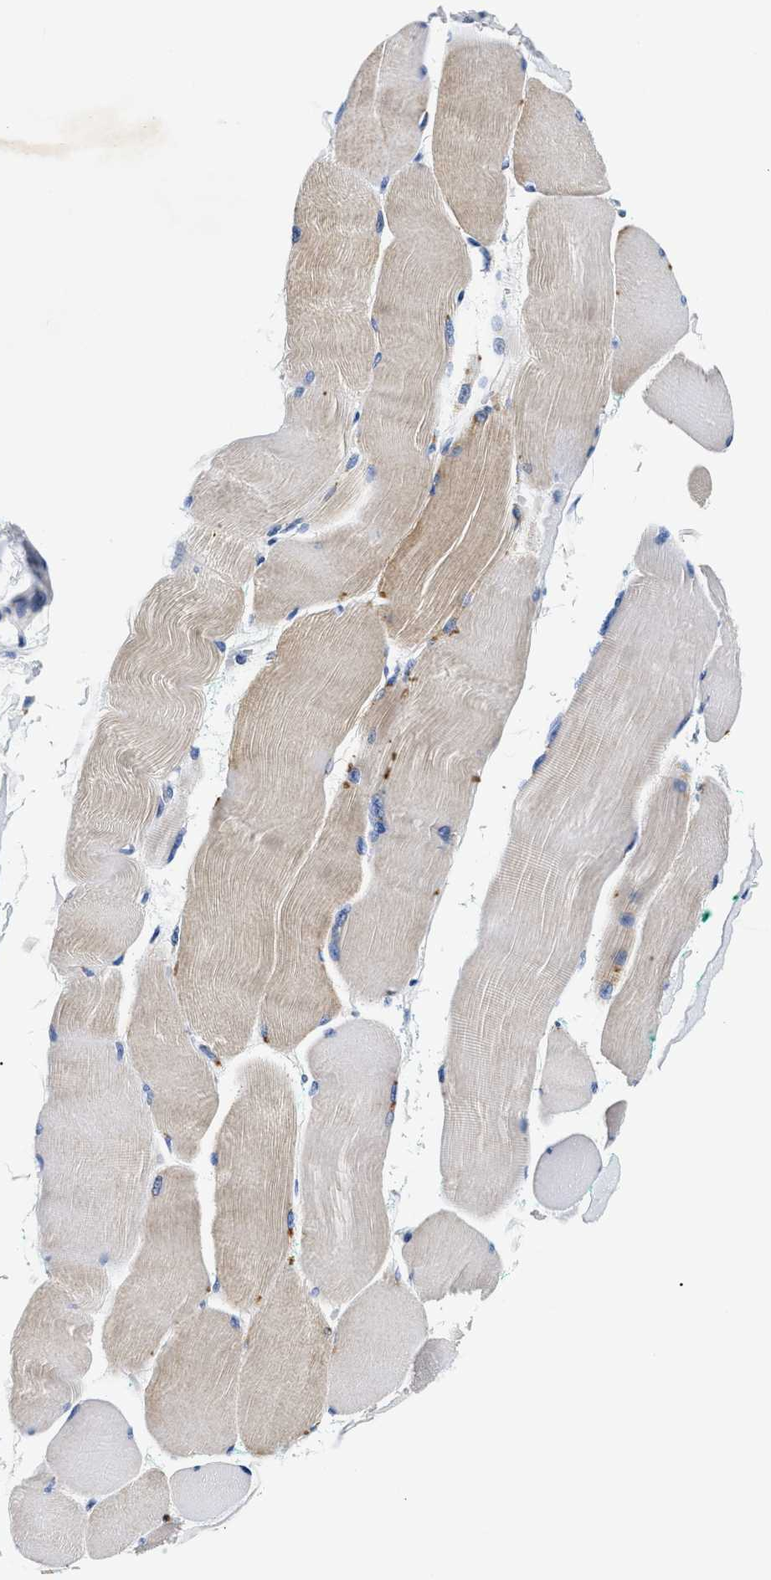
{"staining": {"intensity": "weak", "quantity": "<25%", "location": "cytoplasmic/membranous"}, "tissue": "skeletal muscle", "cell_type": "Myocytes", "image_type": "normal", "snomed": [{"axis": "morphology", "description": "Normal tissue, NOS"}, {"axis": "morphology", "description": "Squamous cell carcinoma, NOS"}, {"axis": "topography", "description": "Skeletal muscle"}], "caption": "A histopathology image of skeletal muscle stained for a protein reveals no brown staining in myocytes. (DAB immunohistochemistry (IHC), high magnification).", "gene": "MEA1", "patient": {"sex": "male", "age": 51}}